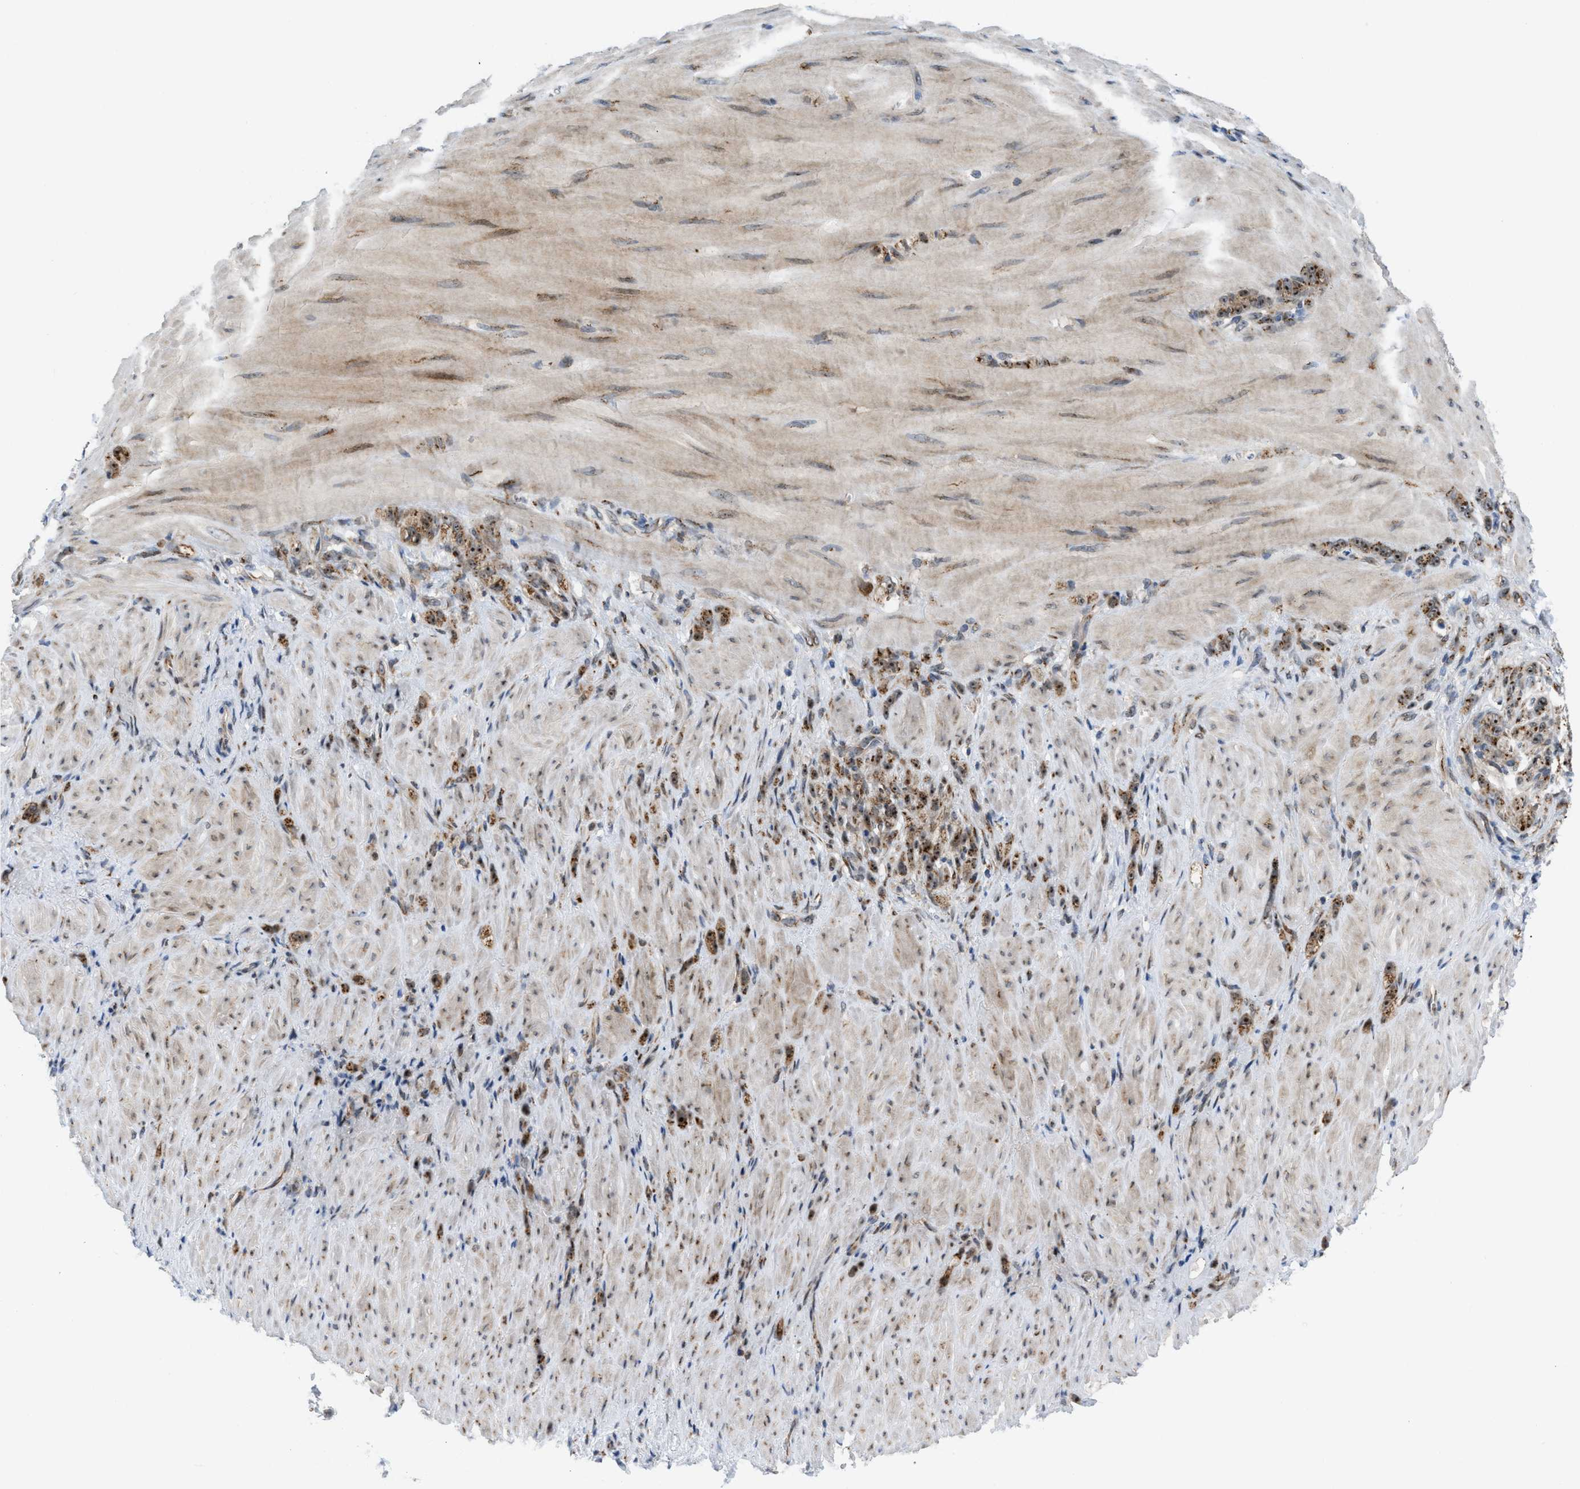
{"staining": {"intensity": "moderate", "quantity": ">75%", "location": "cytoplasmic/membranous,nuclear"}, "tissue": "stomach cancer", "cell_type": "Tumor cells", "image_type": "cancer", "snomed": [{"axis": "morphology", "description": "Normal tissue, NOS"}, {"axis": "morphology", "description": "Adenocarcinoma, NOS"}, {"axis": "topography", "description": "Stomach"}], "caption": "Protein staining by immunohistochemistry (IHC) shows moderate cytoplasmic/membranous and nuclear positivity in about >75% of tumor cells in adenocarcinoma (stomach).", "gene": "SLC38A10", "patient": {"sex": "male", "age": 82}}